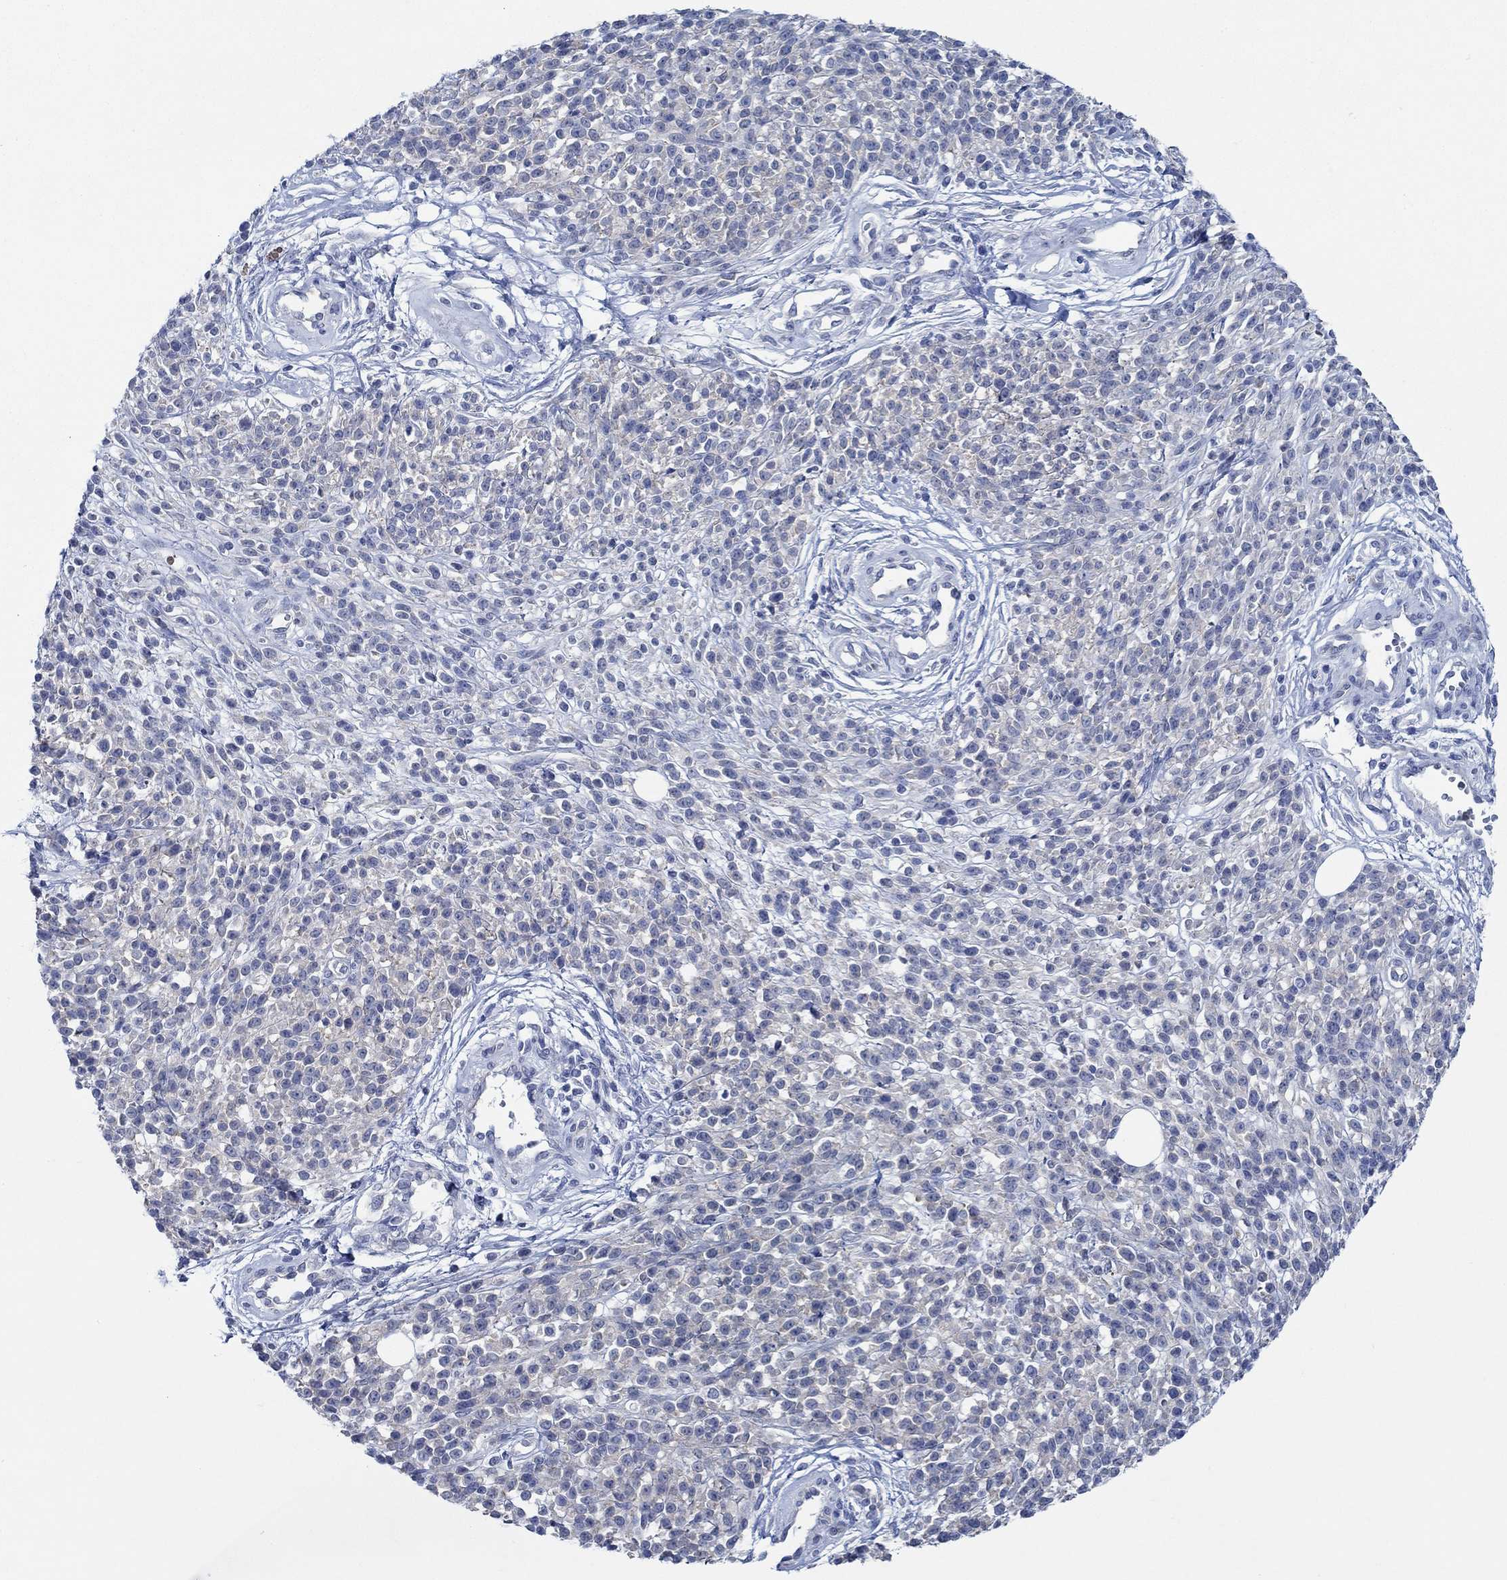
{"staining": {"intensity": "weak", "quantity": "<25%", "location": "cytoplasmic/membranous"}, "tissue": "melanoma", "cell_type": "Tumor cells", "image_type": "cancer", "snomed": [{"axis": "morphology", "description": "Malignant melanoma, NOS"}, {"axis": "topography", "description": "Skin"}, {"axis": "topography", "description": "Skin of trunk"}], "caption": "Tumor cells are negative for brown protein staining in melanoma.", "gene": "ZNF671", "patient": {"sex": "male", "age": 74}}